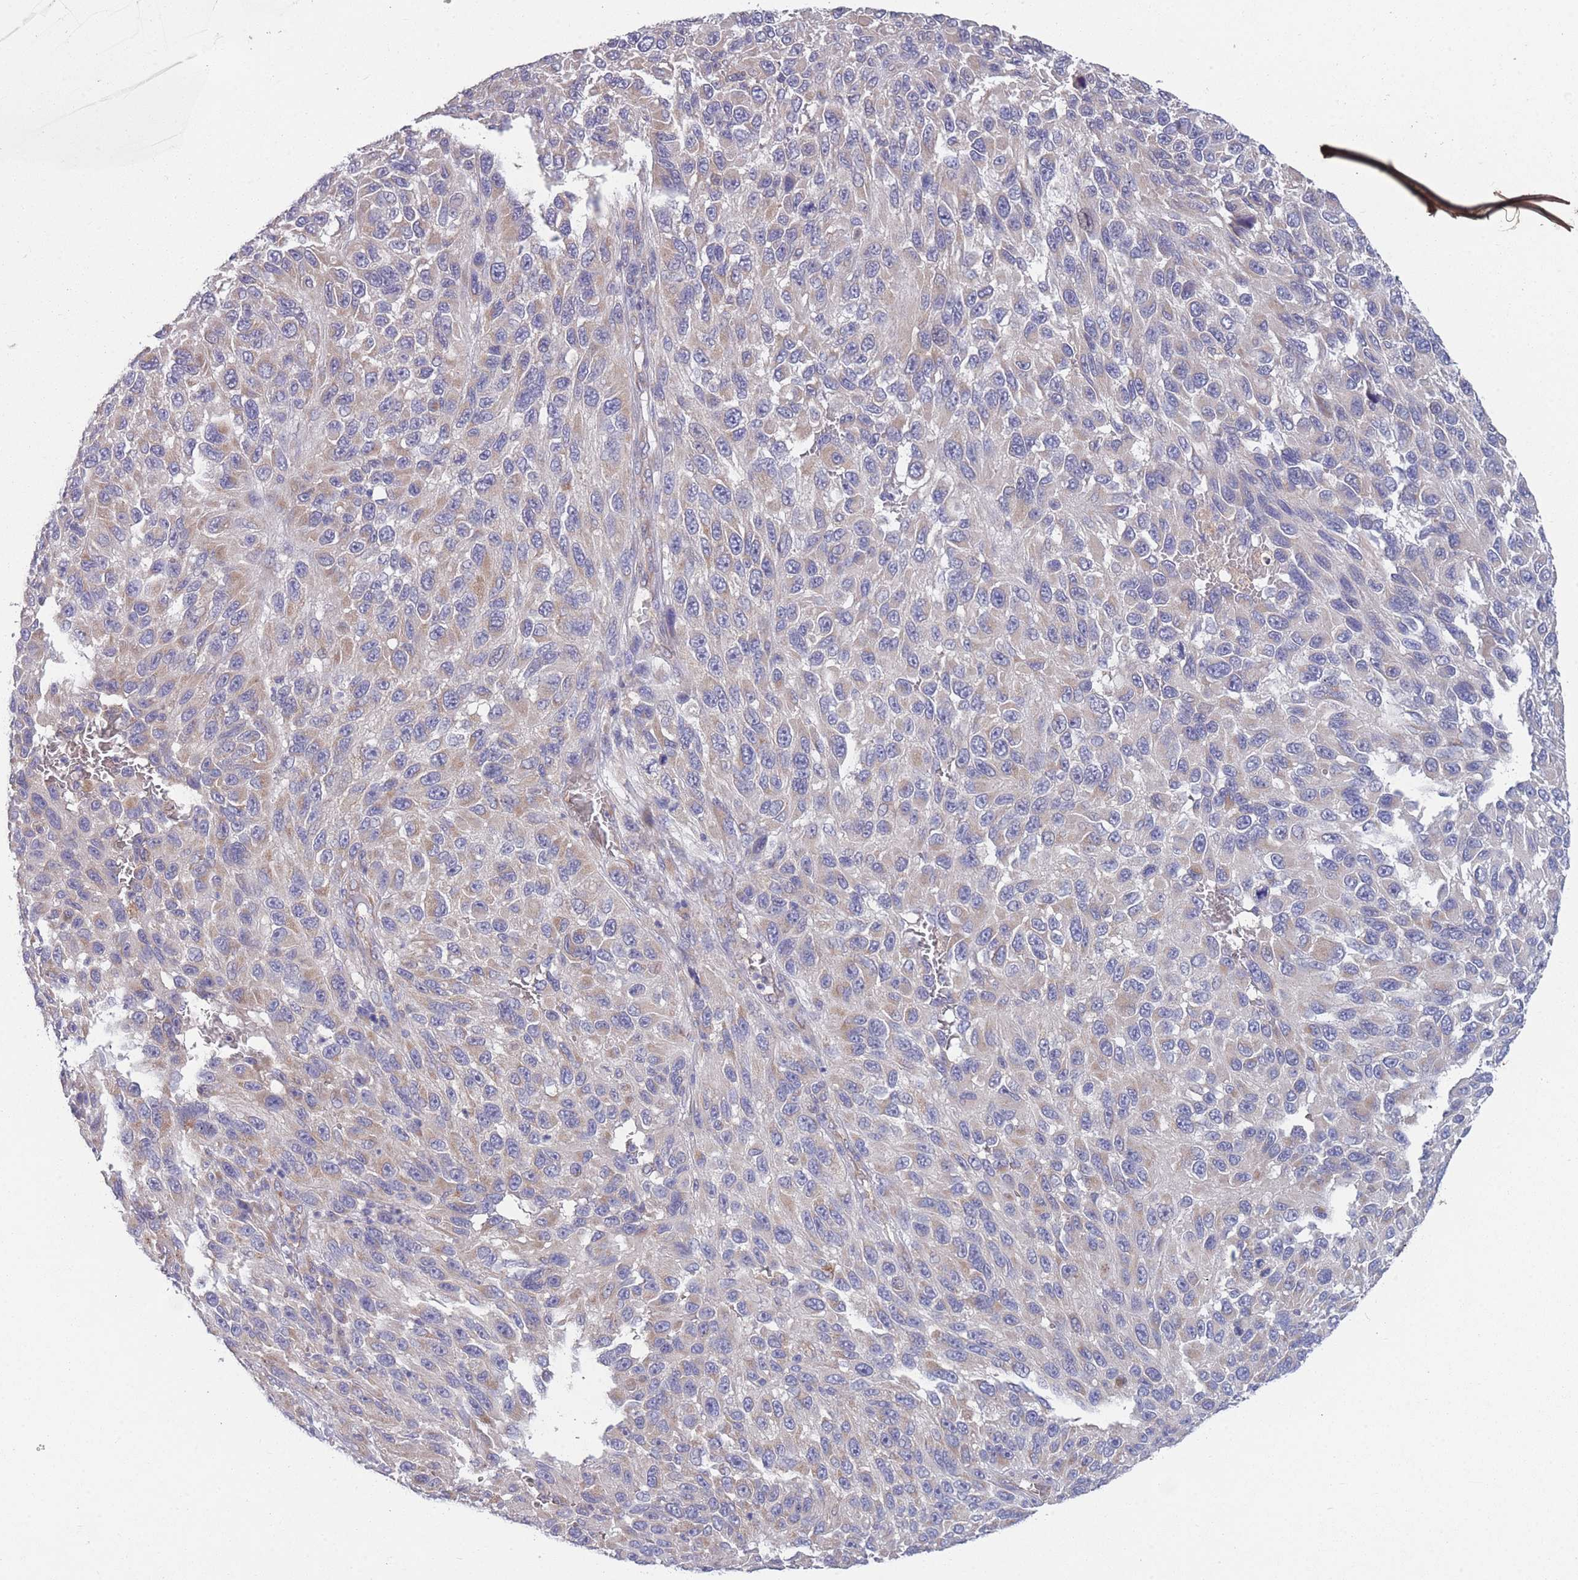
{"staining": {"intensity": "moderate", "quantity": "<25%", "location": "cytoplasmic/membranous"}, "tissue": "melanoma", "cell_type": "Tumor cells", "image_type": "cancer", "snomed": [{"axis": "morphology", "description": "Malignant melanoma, NOS"}, {"axis": "topography", "description": "Skin"}], "caption": "DAB immunohistochemical staining of melanoma shows moderate cytoplasmic/membranous protein positivity in about <25% of tumor cells.", "gene": "STIM2", "patient": {"sex": "female", "age": 96}}